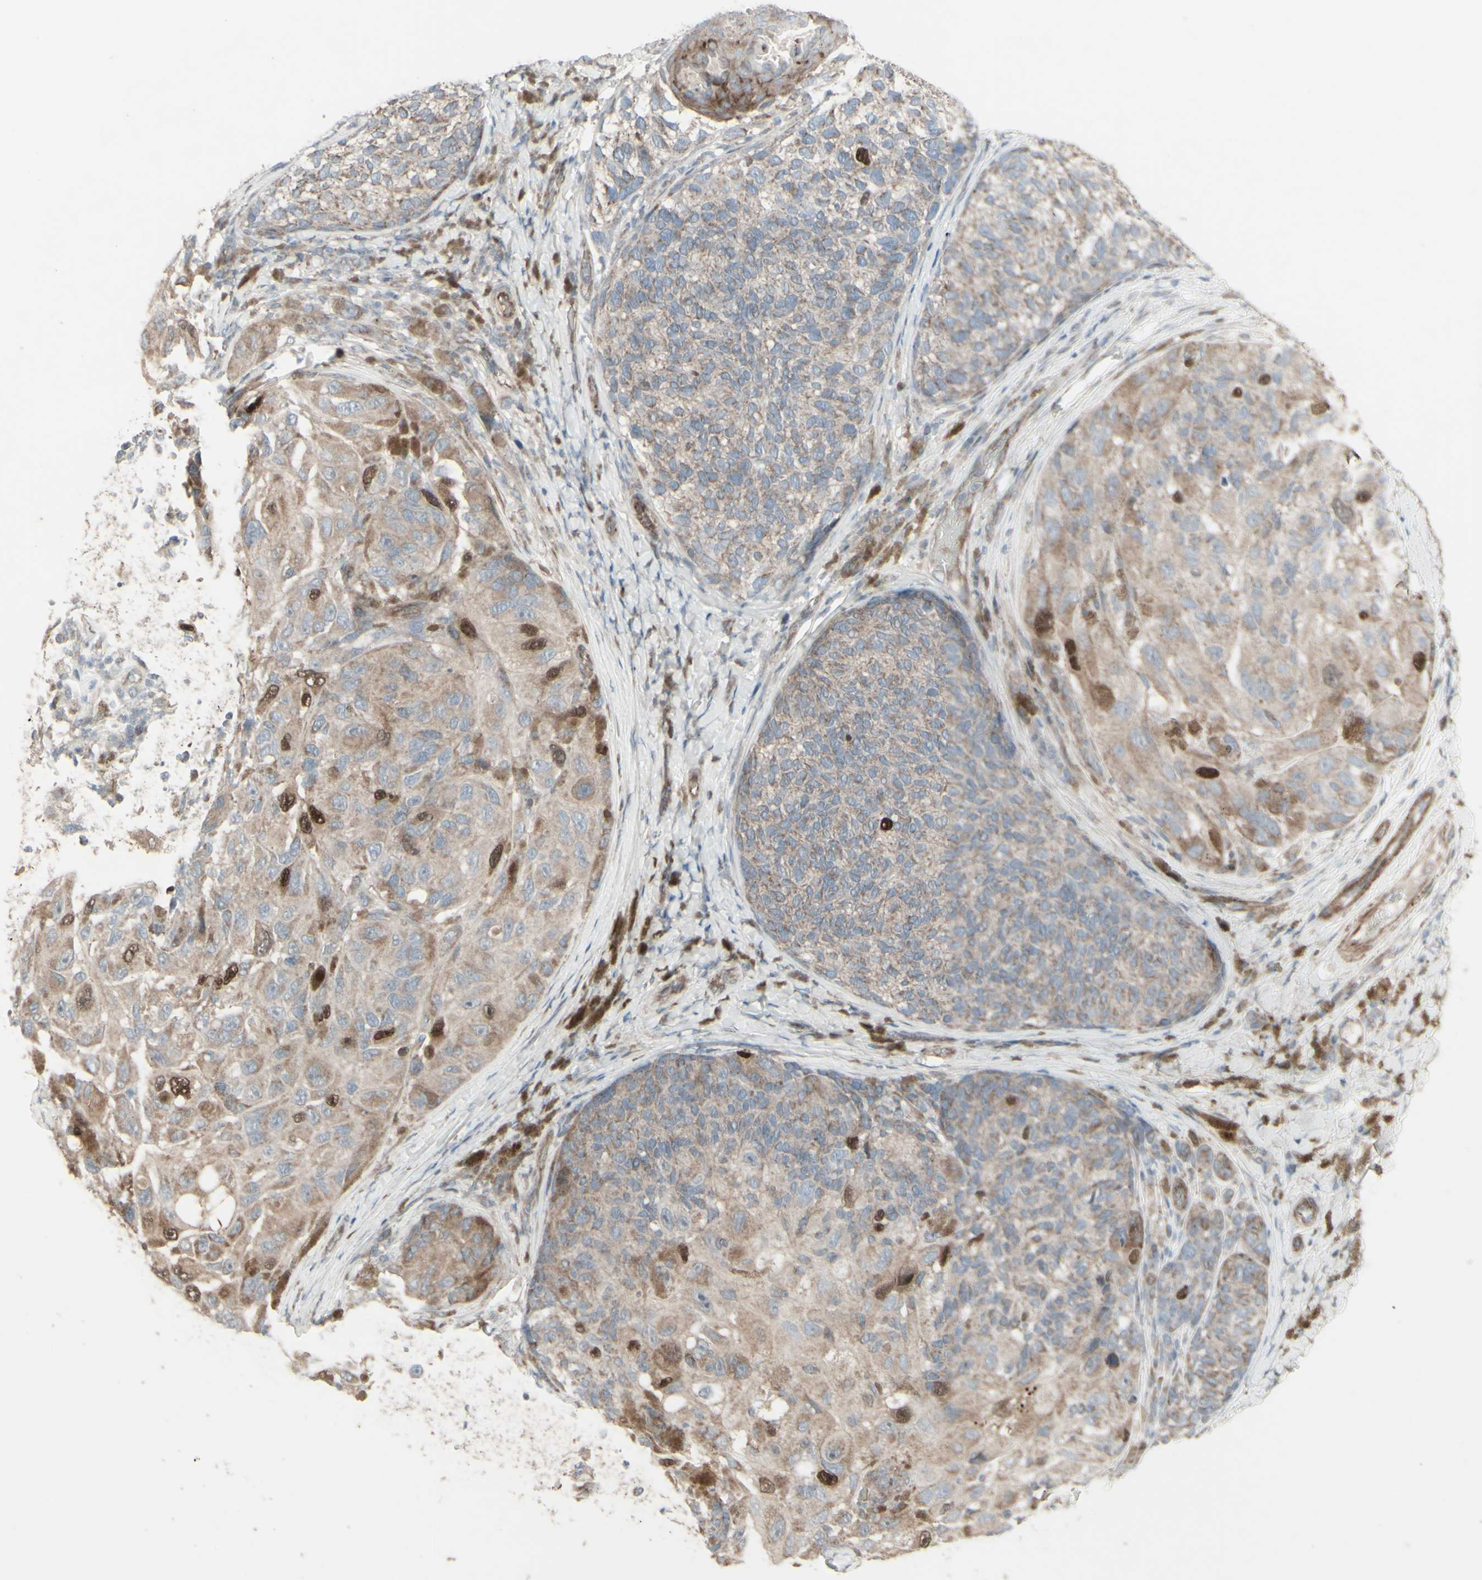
{"staining": {"intensity": "moderate", "quantity": ">75%", "location": "cytoplasmic/membranous,nuclear"}, "tissue": "melanoma", "cell_type": "Tumor cells", "image_type": "cancer", "snomed": [{"axis": "morphology", "description": "Malignant melanoma, NOS"}, {"axis": "topography", "description": "Skin"}], "caption": "Approximately >75% of tumor cells in human malignant melanoma reveal moderate cytoplasmic/membranous and nuclear protein staining as visualized by brown immunohistochemical staining.", "gene": "GMNN", "patient": {"sex": "female", "age": 73}}